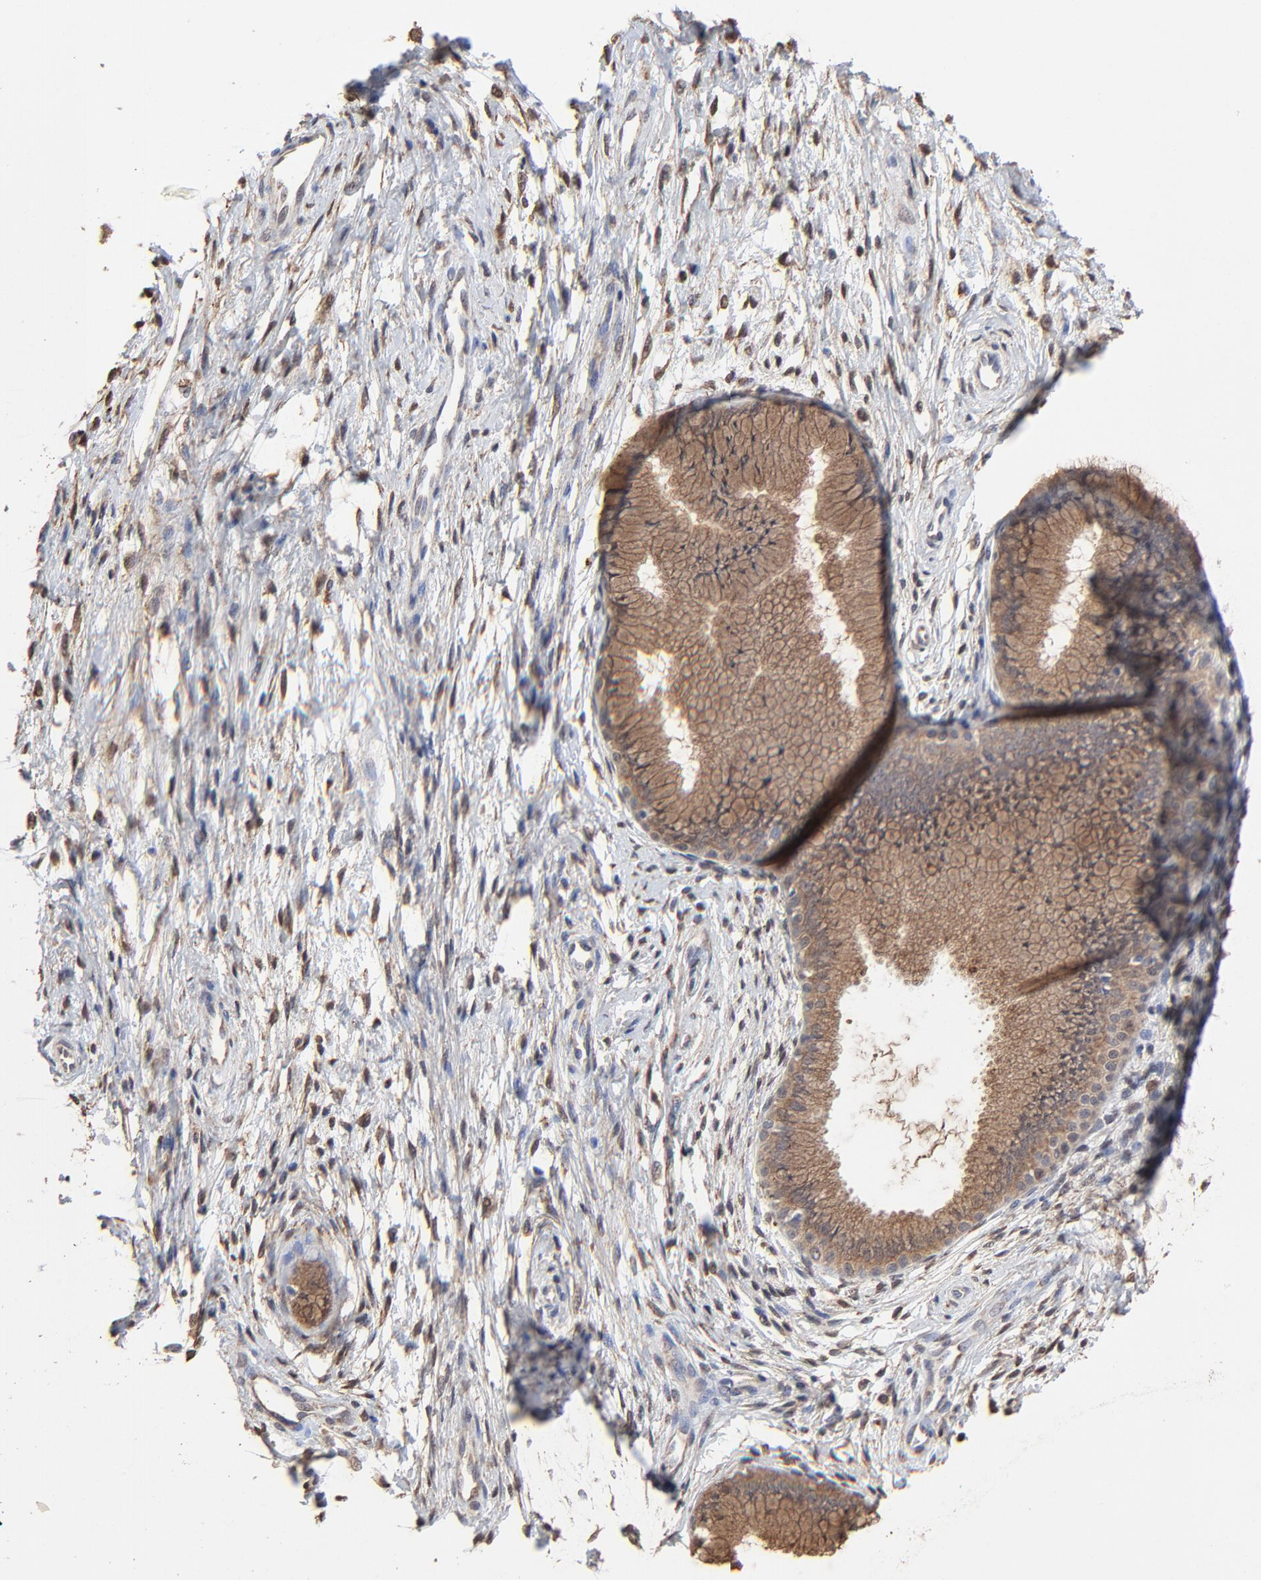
{"staining": {"intensity": "moderate", "quantity": ">75%", "location": "cytoplasmic/membranous"}, "tissue": "cervix", "cell_type": "Glandular cells", "image_type": "normal", "snomed": [{"axis": "morphology", "description": "Normal tissue, NOS"}, {"axis": "topography", "description": "Cervix"}], "caption": "This histopathology image displays immunohistochemistry (IHC) staining of benign cervix, with medium moderate cytoplasmic/membranous staining in approximately >75% of glandular cells.", "gene": "LGALS3", "patient": {"sex": "female", "age": 39}}